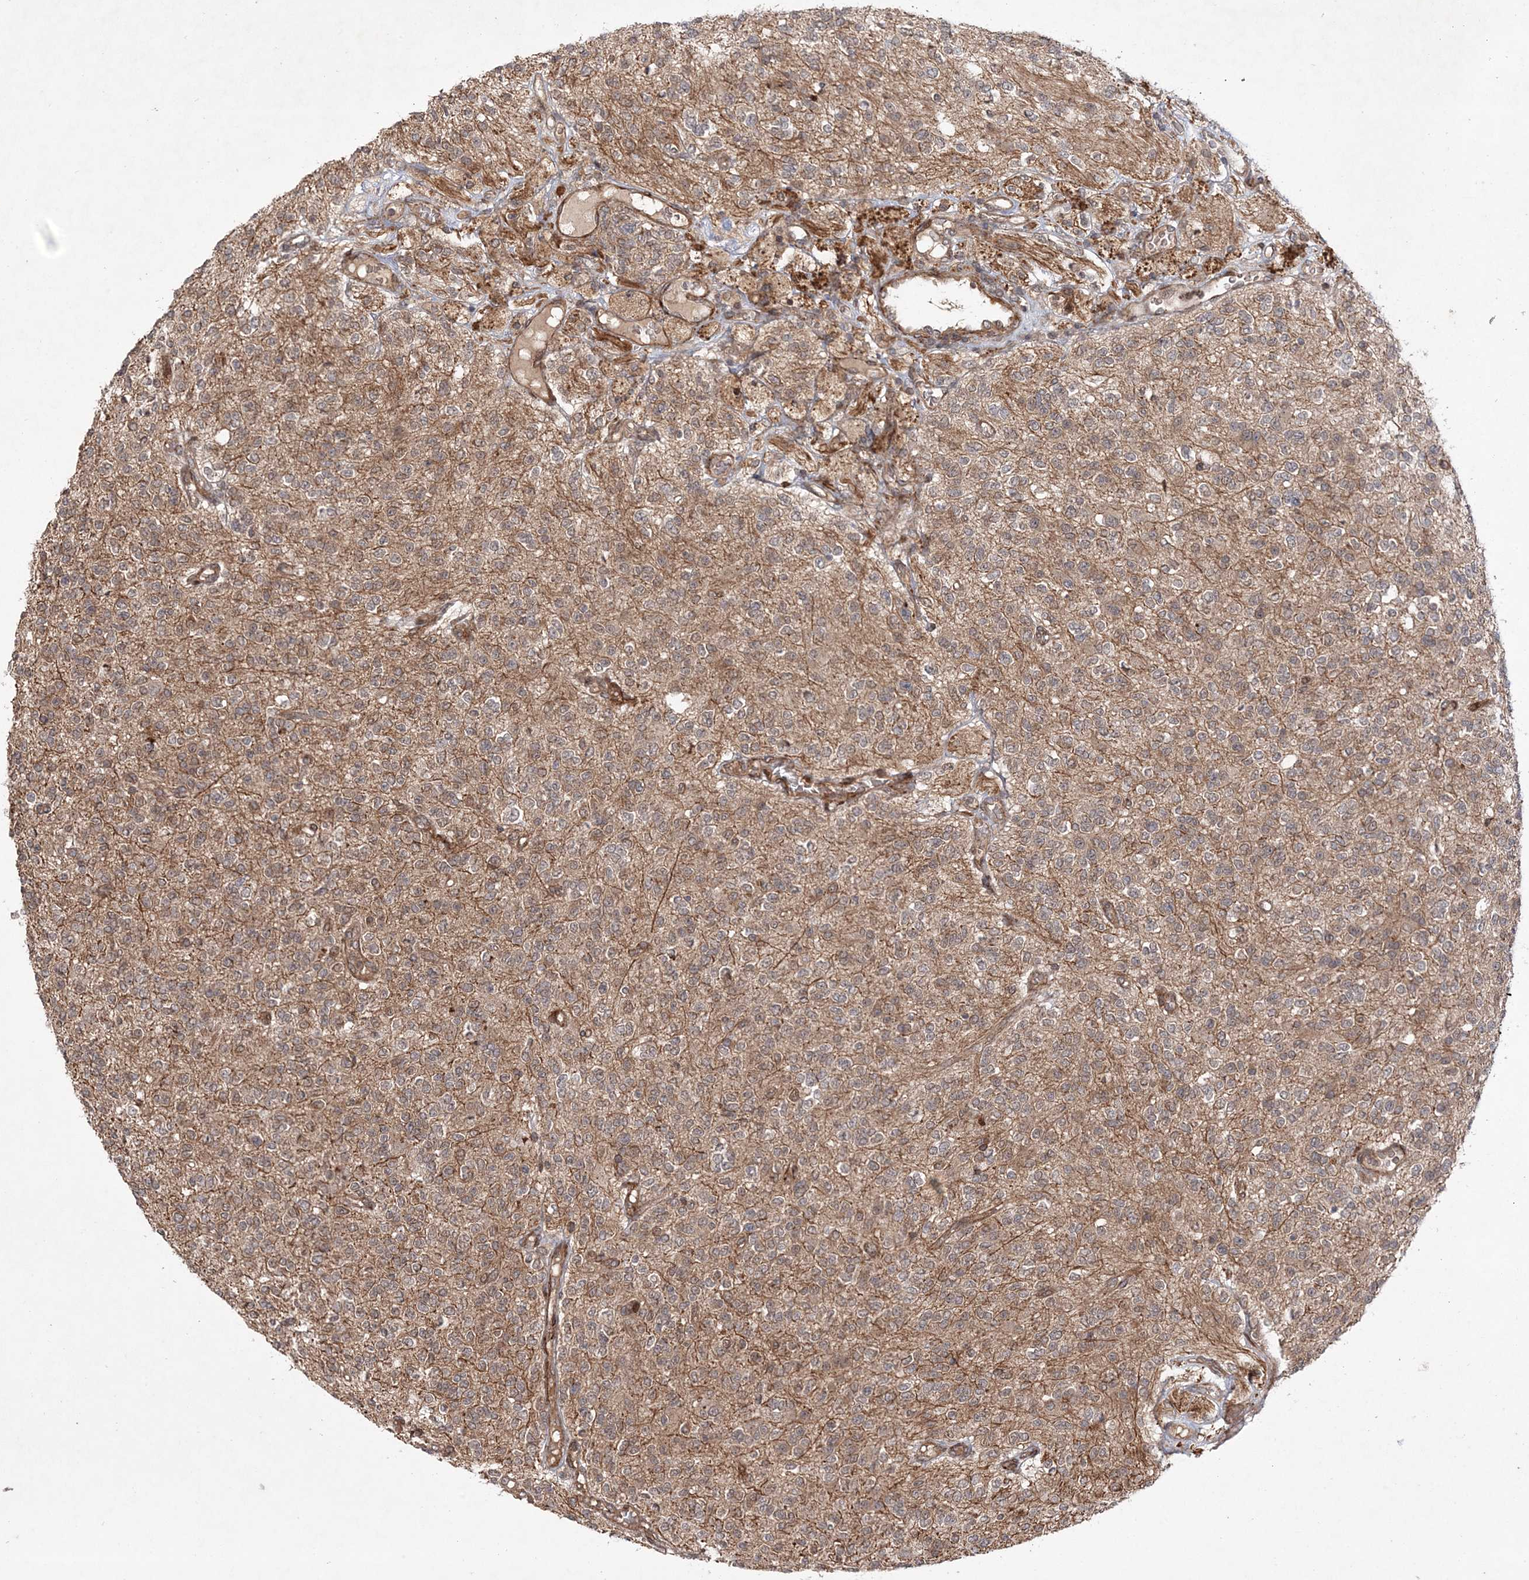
{"staining": {"intensity": "weak", "quantity": ">75%", "location": "cytoplasmic/membranous"}, "tissue": "glioma", "cell_type": "Tumor cells", "image_type": "cancer", "snomed": [{"axis": "morphology", "description": "Glioma, malignant, High grade"}, {"axis": "topography", "description": "Brain"}], "caption": "Immunohistochemistry image of glioma stained for a protein (brown), which demonstrates low levels of weak cytoplasmic/membranous expression in about >75% of tumor cells.", "gene": "UBTD2", "patient": {"sex": "male", "age": 34}}